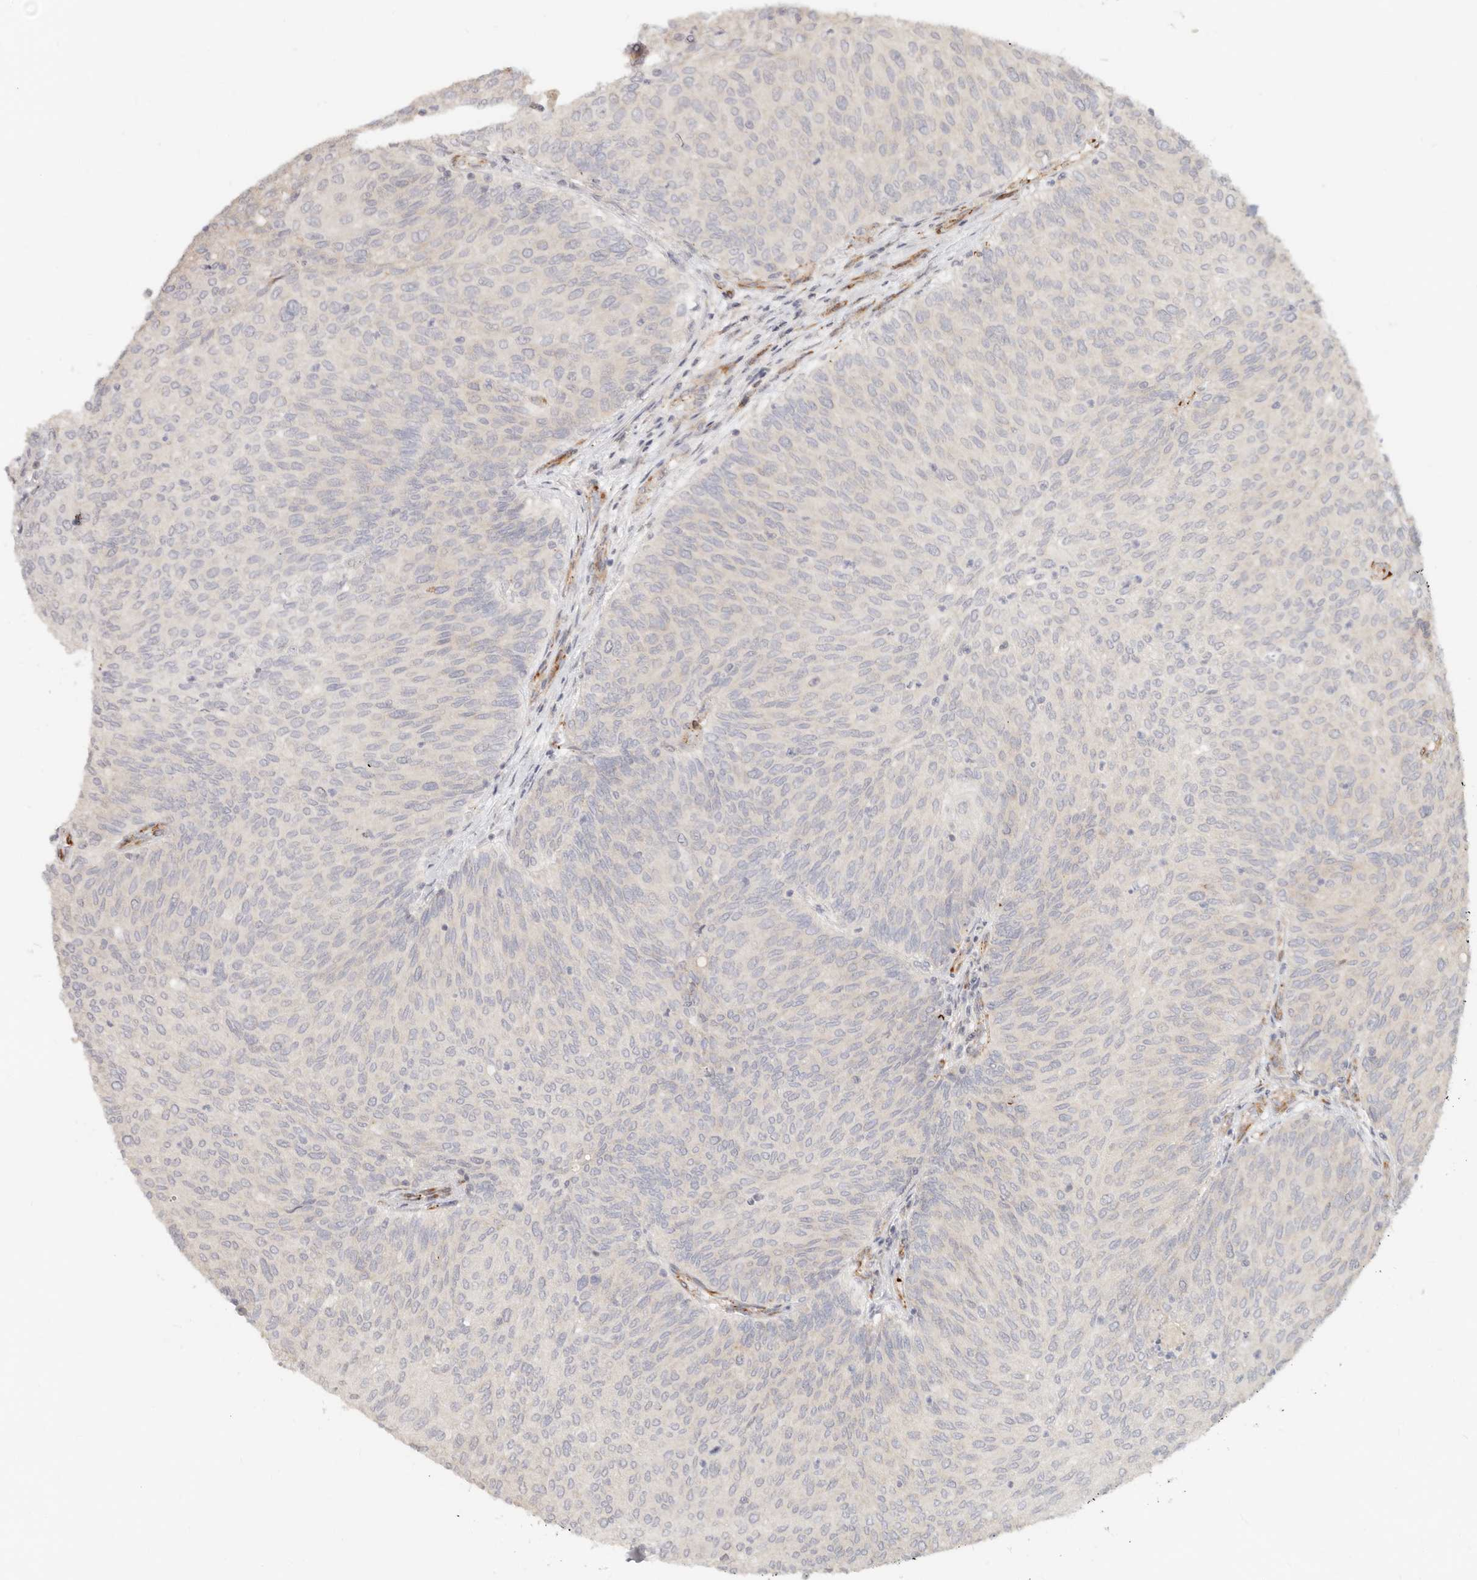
{"staining": {"intensity": "negative", "quantity": "none", "location": "none"}, "tissue": "urothelial cancer", "cell_type": "Tumor cells", "image_type": "cancer", "snomed": [{"axis": "morphology", "description": "Urothelial carcinoma, Low grade"}, {"axis": "topography", "description": "Urinary bladder"}], "caption": "Urothelial cancer stained for a protein using immunohistochemistry (IHC) demonstrates no positivity tumor cells.", "gene": "SASS6", "patient": {"sex": "female", "age": 79}}